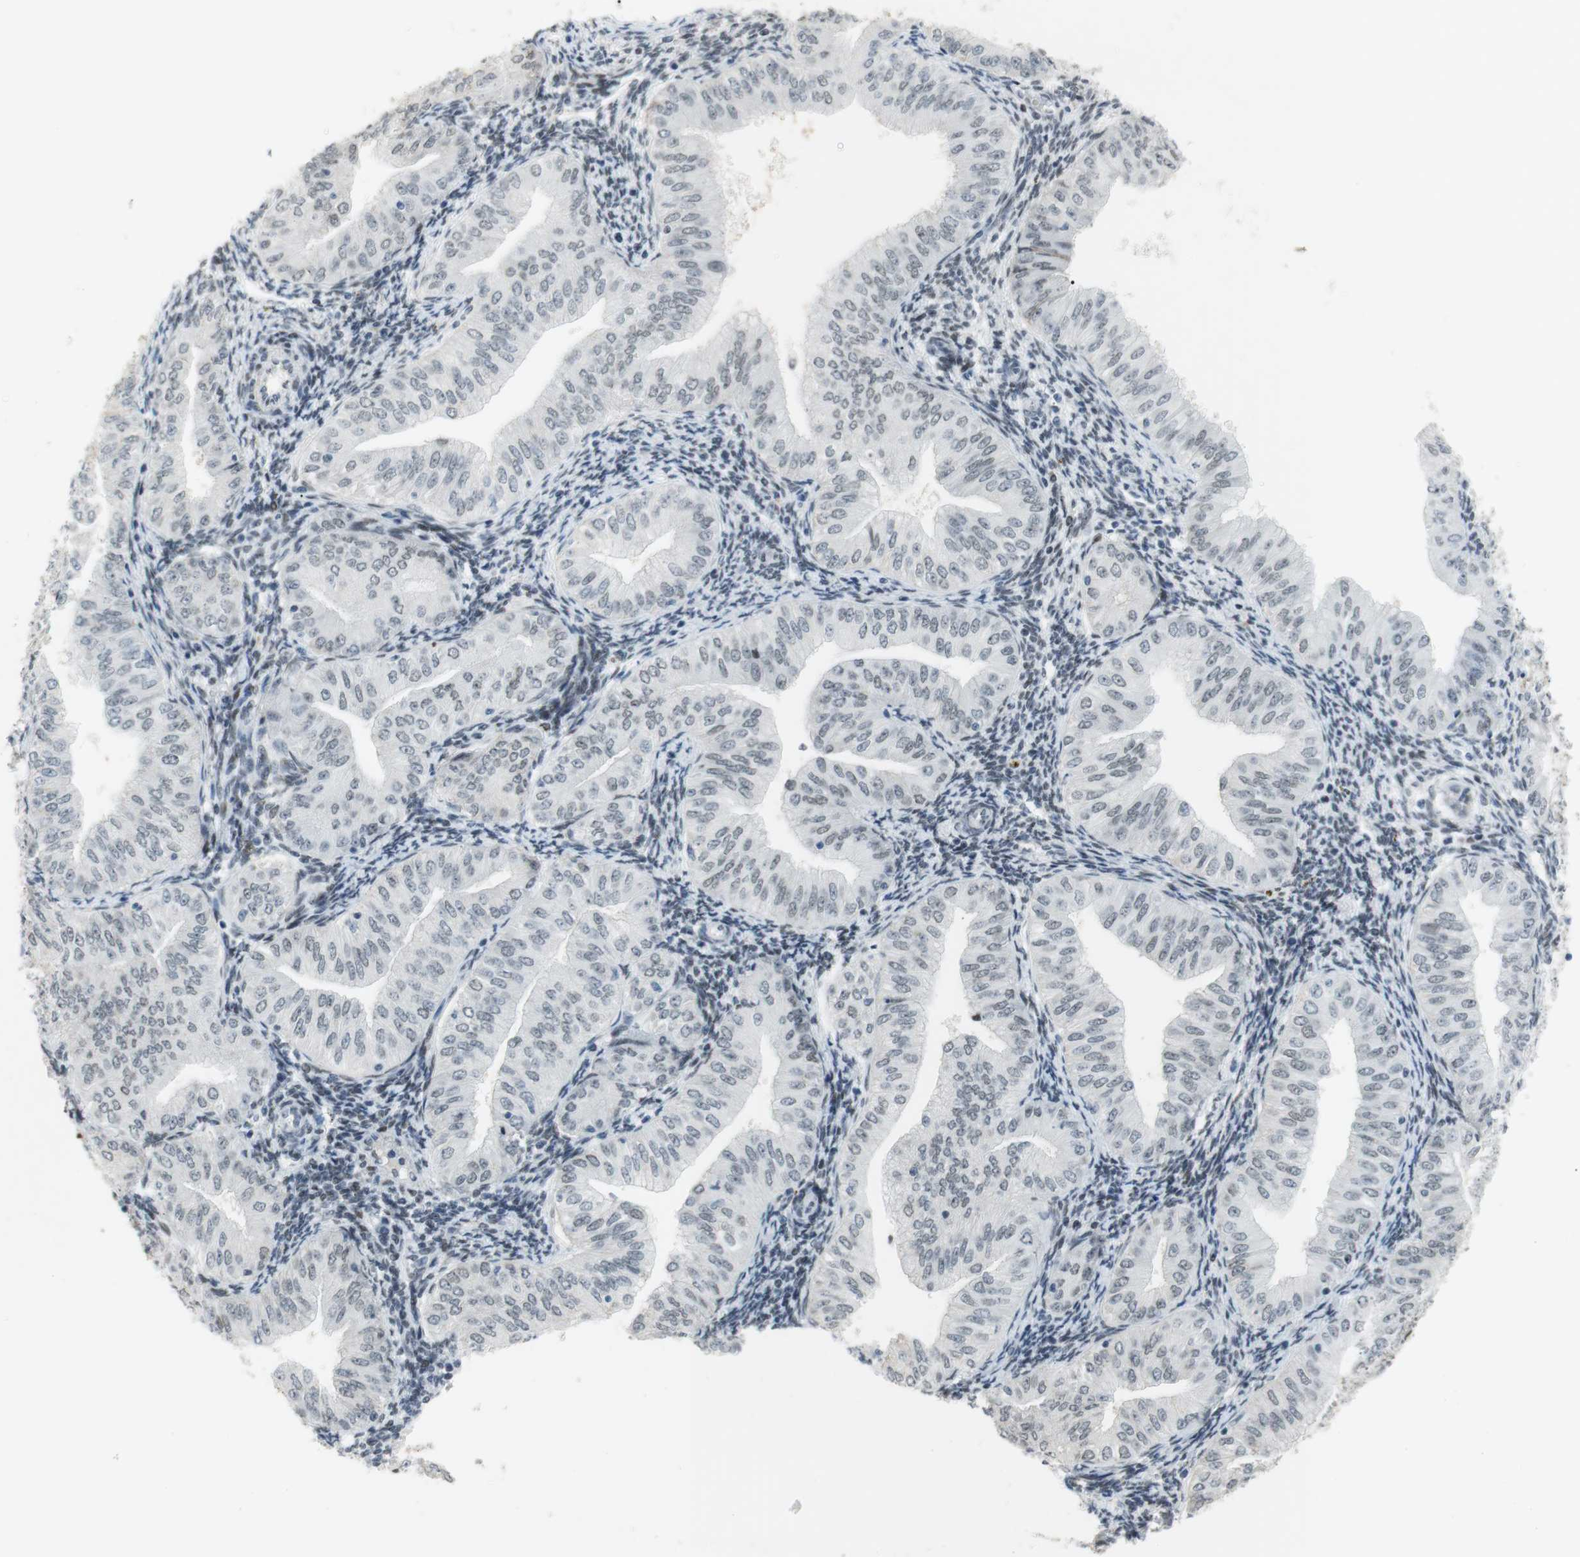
{"staining": {"intensity": "weak", "quantity": "<25%", "location": "nuclear"}, "tissue": "endometrial cancer", "cell_type": "Tumor cells", "image_type": "cancer", "snomed": [{"axis": "morphology", "description": "Normal tissue, NOS"}, {"axis": "morphology", "description": "Adenocarcinoma, NOS"}, {"axis": "topography", "description": "Endometrium"}], "caption": "Tumor cells show no significant expression in endometrial adenocarcinoma. (Brightfield microscopy of DAB IHC at high magnification).", "gene": "BMI1", "patient": {"sex": "female", "age": 53}}